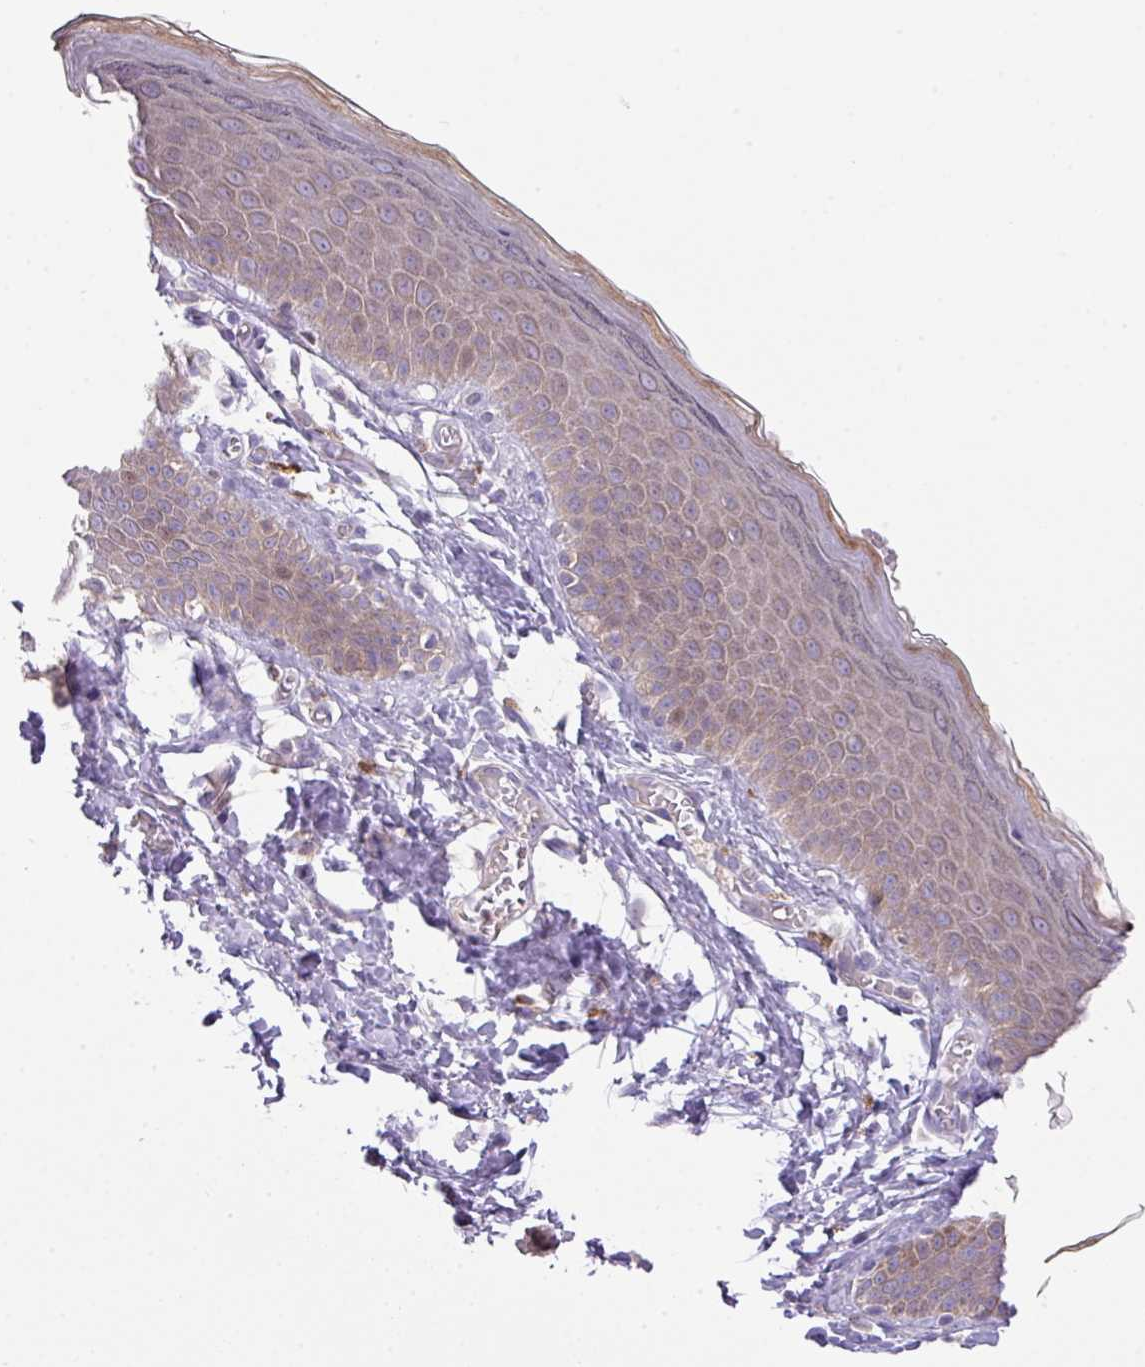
{"staining": {"intensity": "weak", "quantity": "25%-75%", "location": "cytoplasmic/membranous"}, "tissue": "skin", "cell_type": "Epidermal cells", "image_type": "normal", "snomed": [{"axis": "morphology", "description": "Normal tissue, NOS"}, {"axis": "topography", "description": "Anal"}], "caption": "Normal skin displays weak cytoplasmic/membranous positivity in approximately 25%-75% of epidermal cells Using DAB (brown) and hematoxylin (blue) stains, captured at high magnification using brightfield microscopy..", "gene": "ZNF394", "patient": {"sex": "female", "age": 40}}